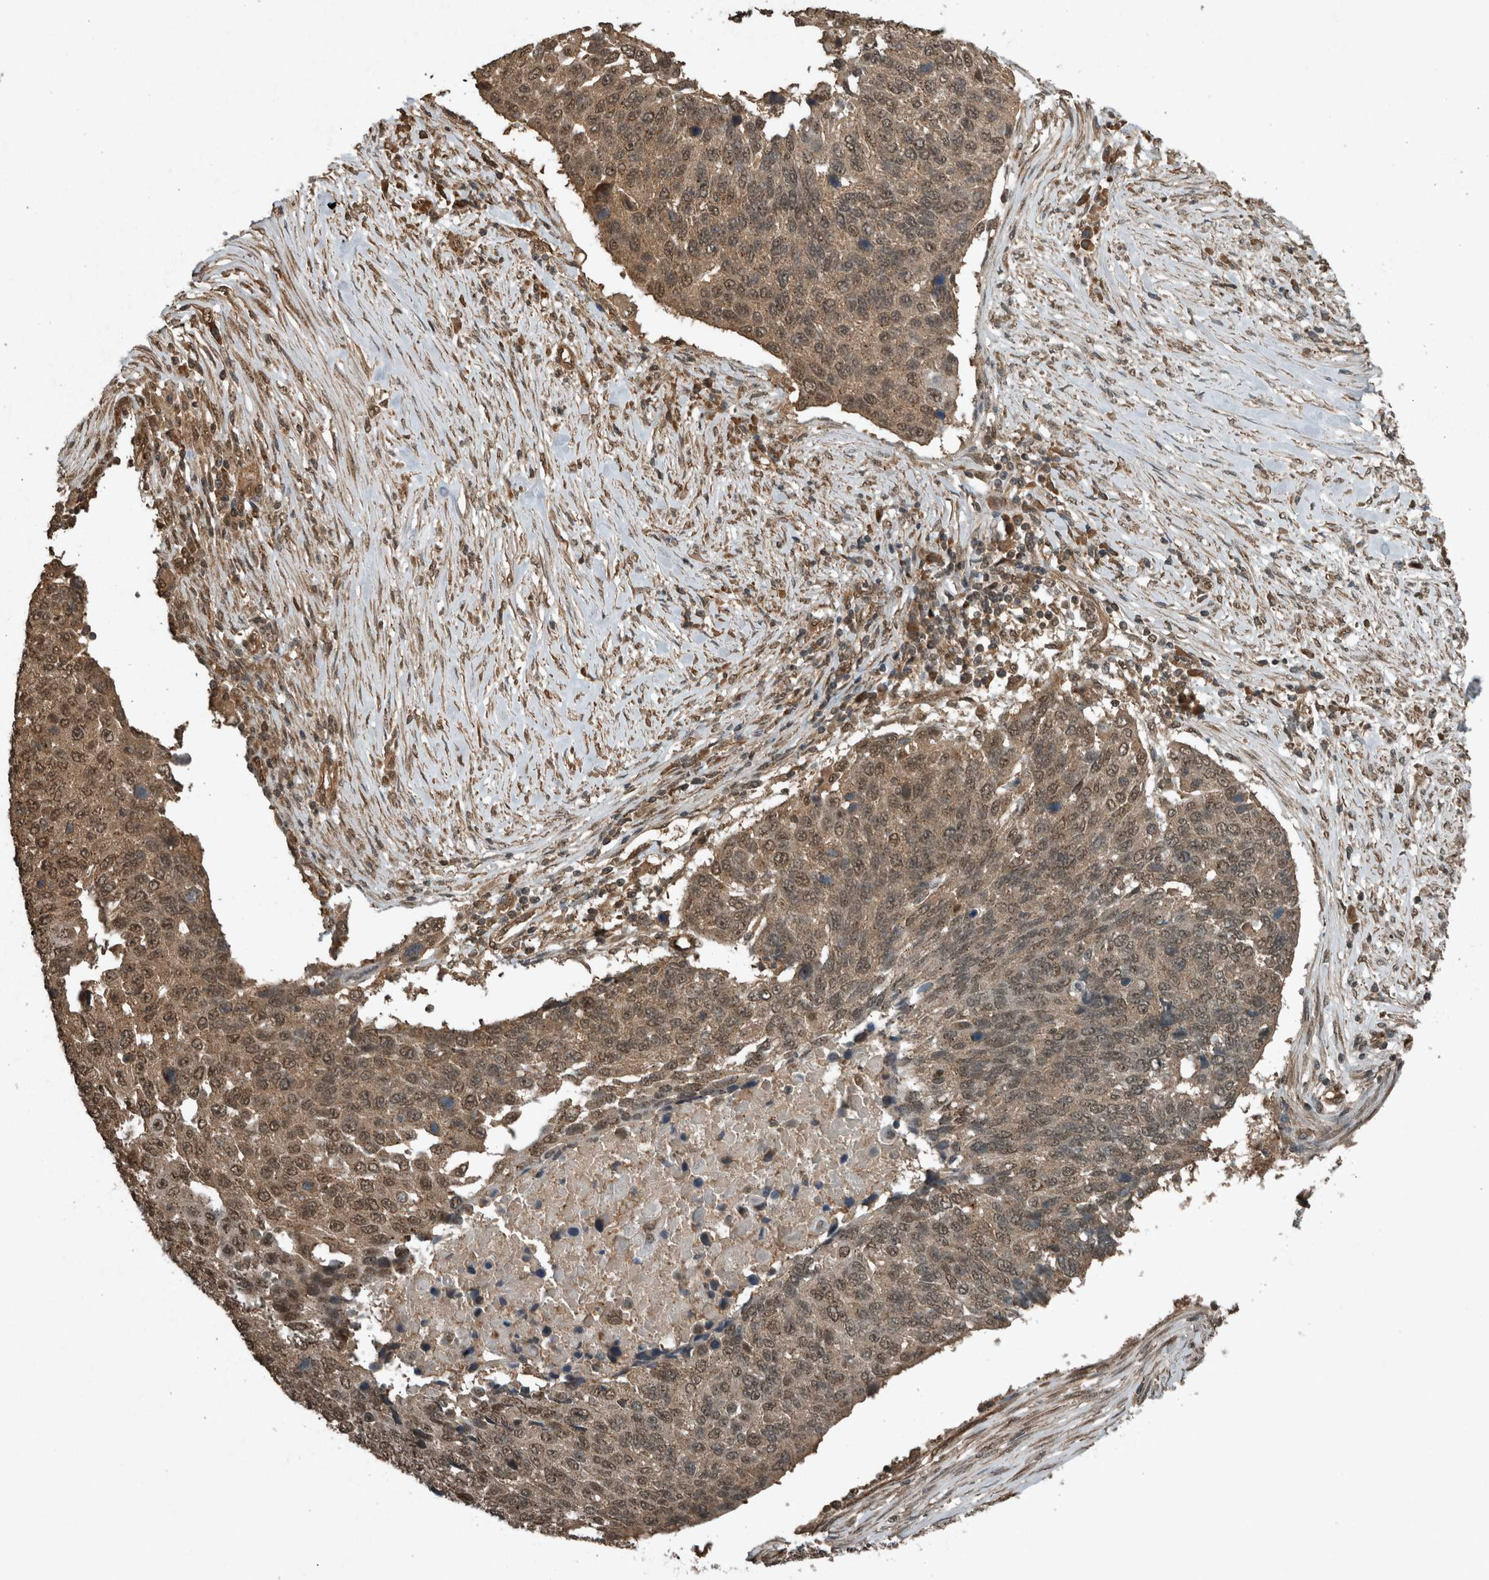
{"staining": {"intensity": "moderate", "quantity": ">75%", "location": "cytoplasmic/membranous,nuclear"}, "tissue": "lung cancer", "cell_type": "Tumor cells", "image_type": "cancer", "snomed": [{"axis": "morphology", "description": "Squamous cell carcinoma, NOS"}, {"axis": "topography", "description": "Lung"}], "caption": "Protein expression analysis of lung cancer demonstrates moderate cytoplasmic/membranous and nuclear expression in approximately >75% of tumor cells.", "gene": "ARHGEF12", "patient": {"sex": "male", "age": 66}}